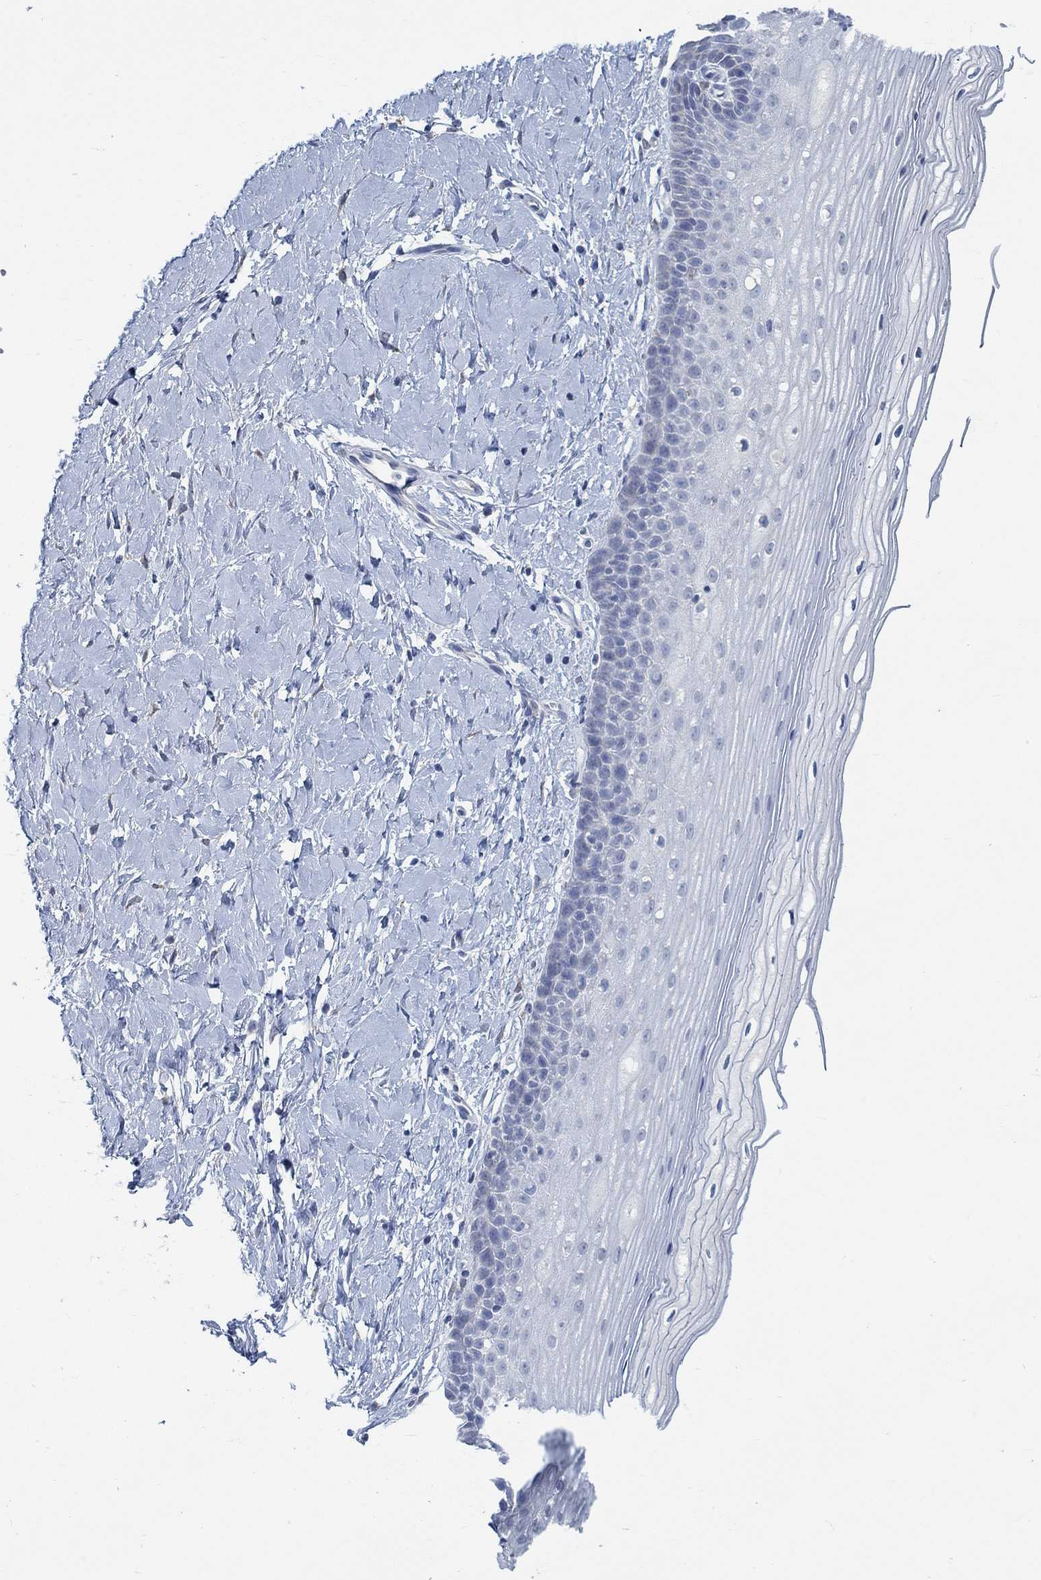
{"staining": {"intensity": "negative", "quantity": "none", "location": "none"}, "tissue": "cervix", "cell_type": "Glandular cells", "image_type": "normal", "snomed": [{"axis": "morphology", "description": "Normal tissue, NOS"}, {"axis": "topography", "description": "Cervix"}], "caption": "Immunohistochemistry (IHC) of unremarkable cervix exhibits no expression in glandular cells. (Immunohistochemistry, brightfield microscopy, high magnification).", "gene": "TEKT4", "patient": {"sex": "female", "age": 37}}